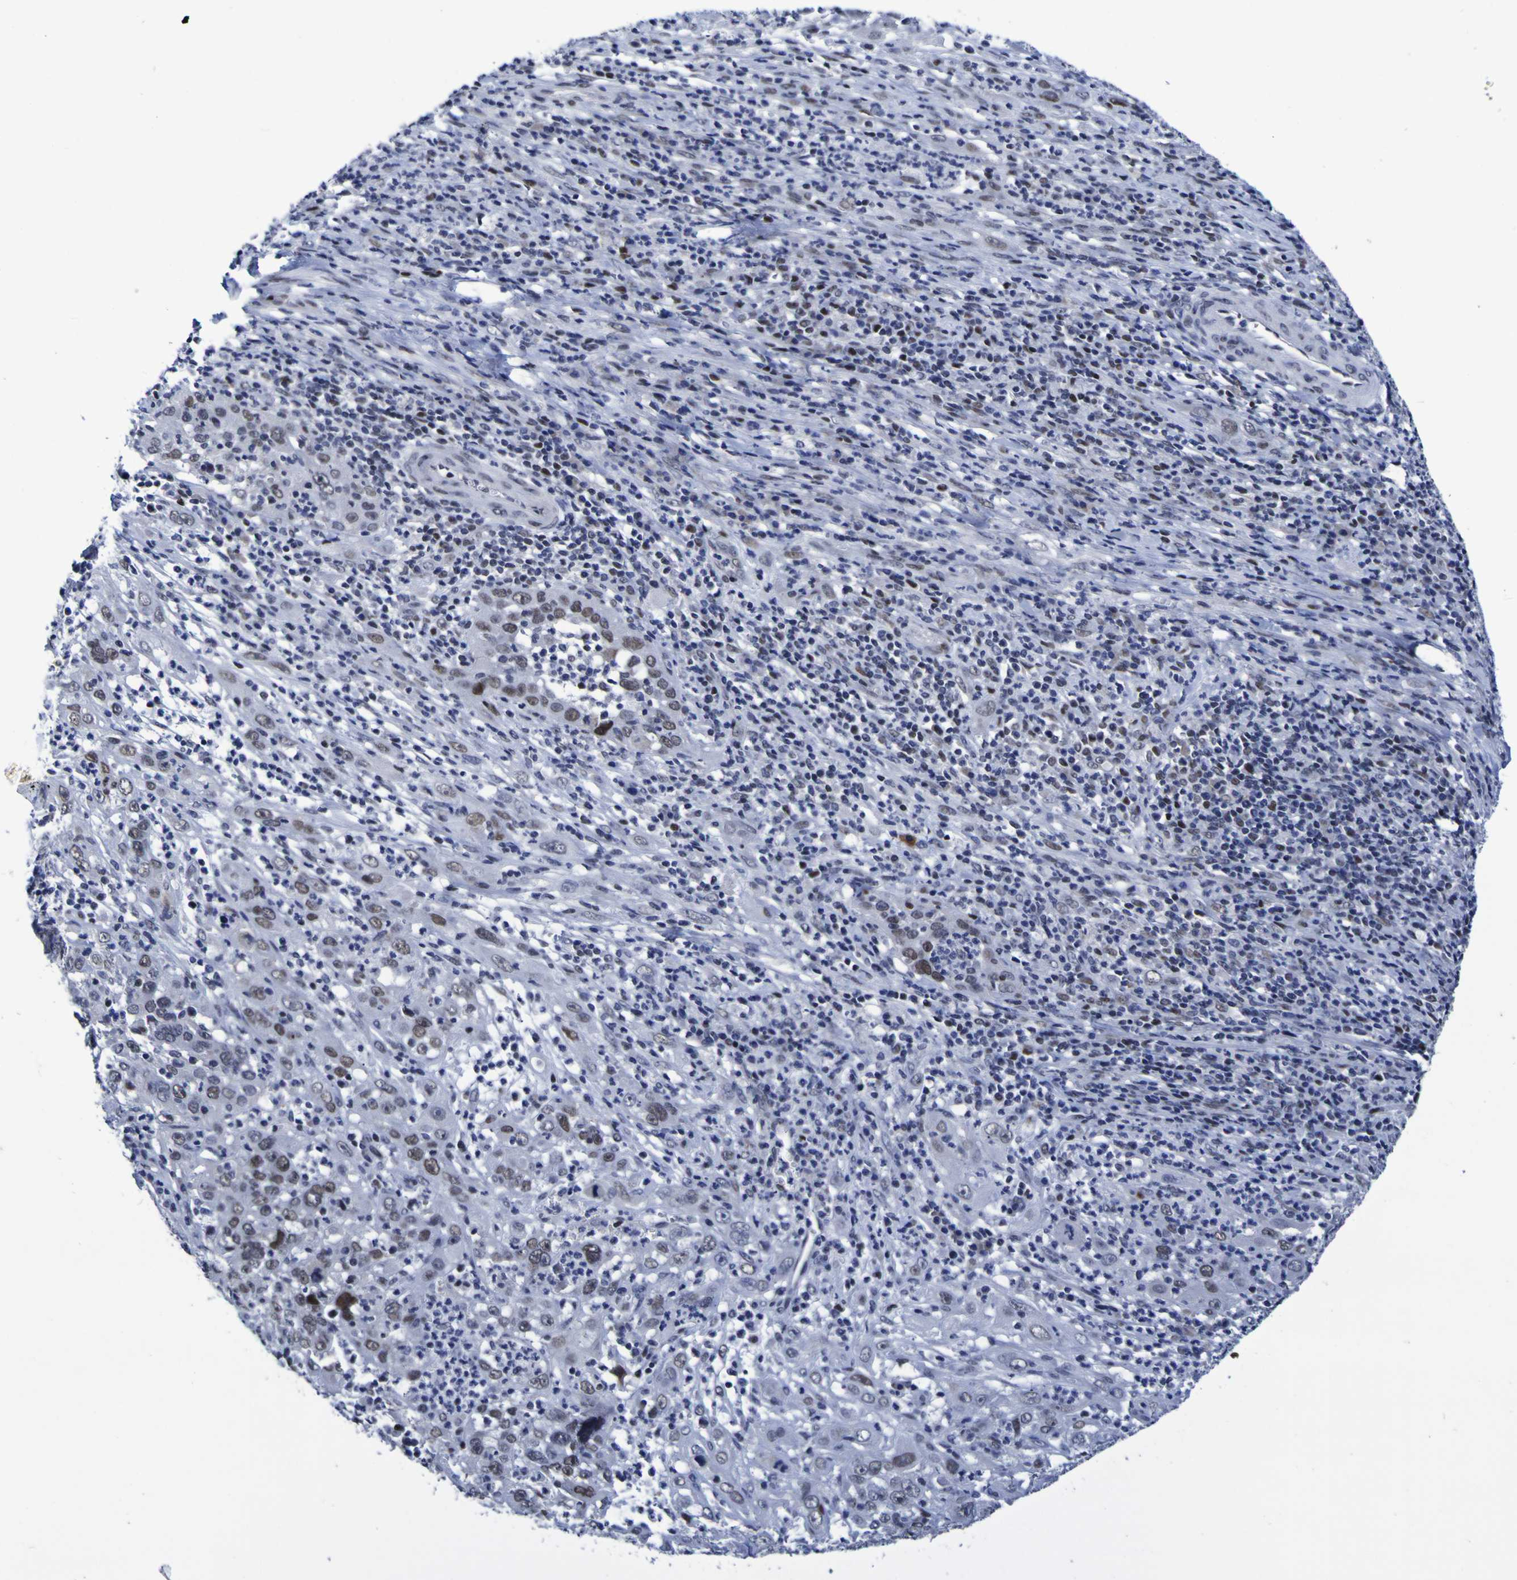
{"staining": {"intensity": "moderate", "quantity": ">75%", "location": "nuclear"}, "tissue": "cervical cancer", "cell_type": "Tumor cells", "image_type": "cancer", "snomed": [{"axis": "morphology", "description": "Squamous cell carcinoma, NOS"}, {"axis": "topography", "description": "Cervix"}], "caption": "Immunohistochemical staining of human cervical cancer displays medium levels of moderate nuclear protein staining in approximately >75% of tumor cells. (DAB (3,3'-diaminobenzidine) IHC, brown staining for protein, blue staining for nuclei).", "gene": "MBD3", "patient": {"sex": "female", "age": 32}}